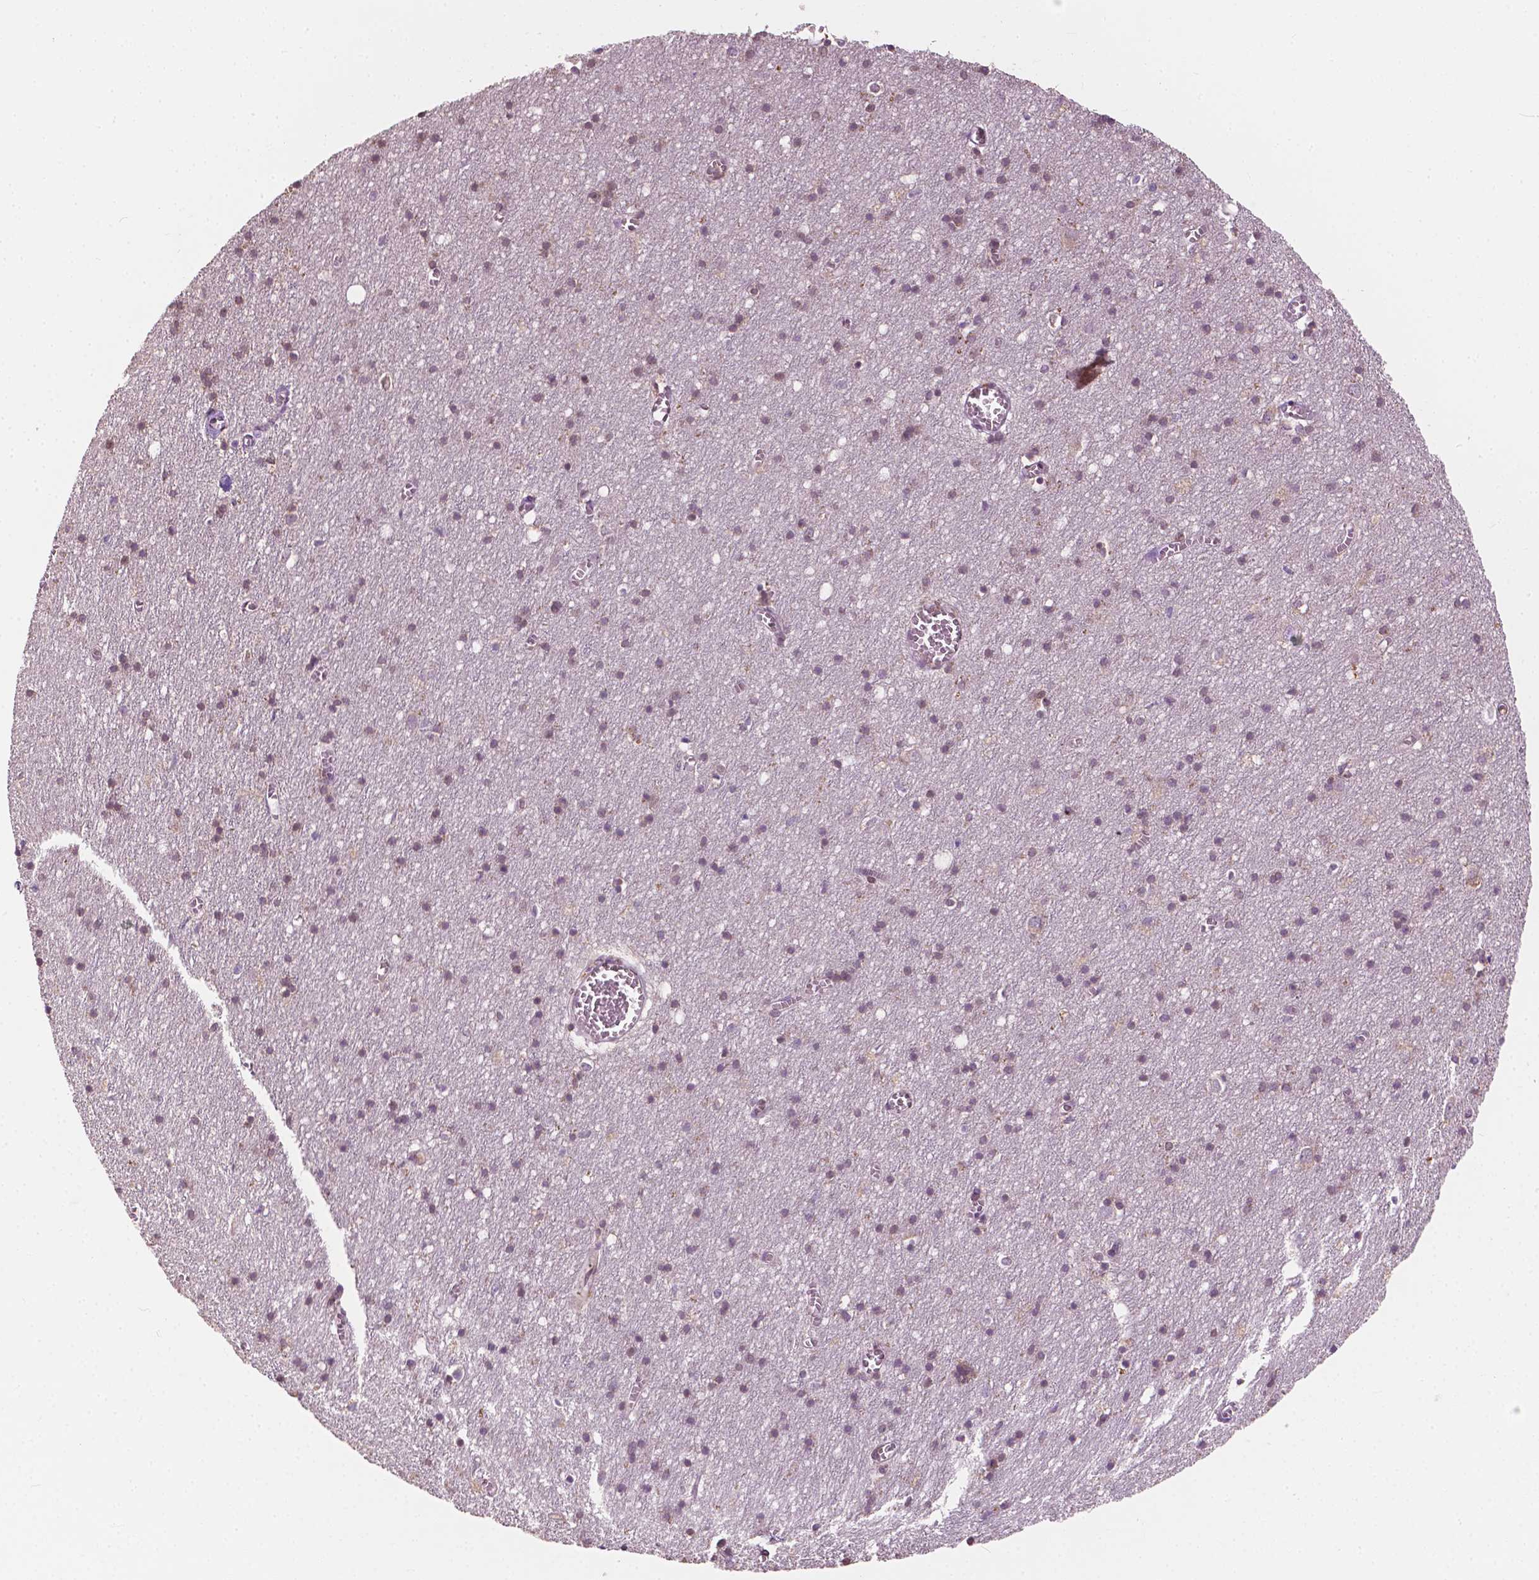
{"staining": {"intensity": "weak", "quantity": "25%-75%", "location": "cytoplasmic/membranous"}, "tissue": "cerebral cortex", "cell_type": "Endothelial cells", "image_type": "normal", "snomed": [{"axis": "morphology", "description": "Normal tissue, NOS"}, {"axis": "topography", "description": "Cerebral cortex"}], "caption": "This is a histology image of immunohistochemistry (IHC) staining of unremarkable cerebral cortex, which shows weak staining in the cytoplasmic/membranous of endothelial cells.", "gene": "G3BP1", "patient": {"sex": "male", "age": 70}}